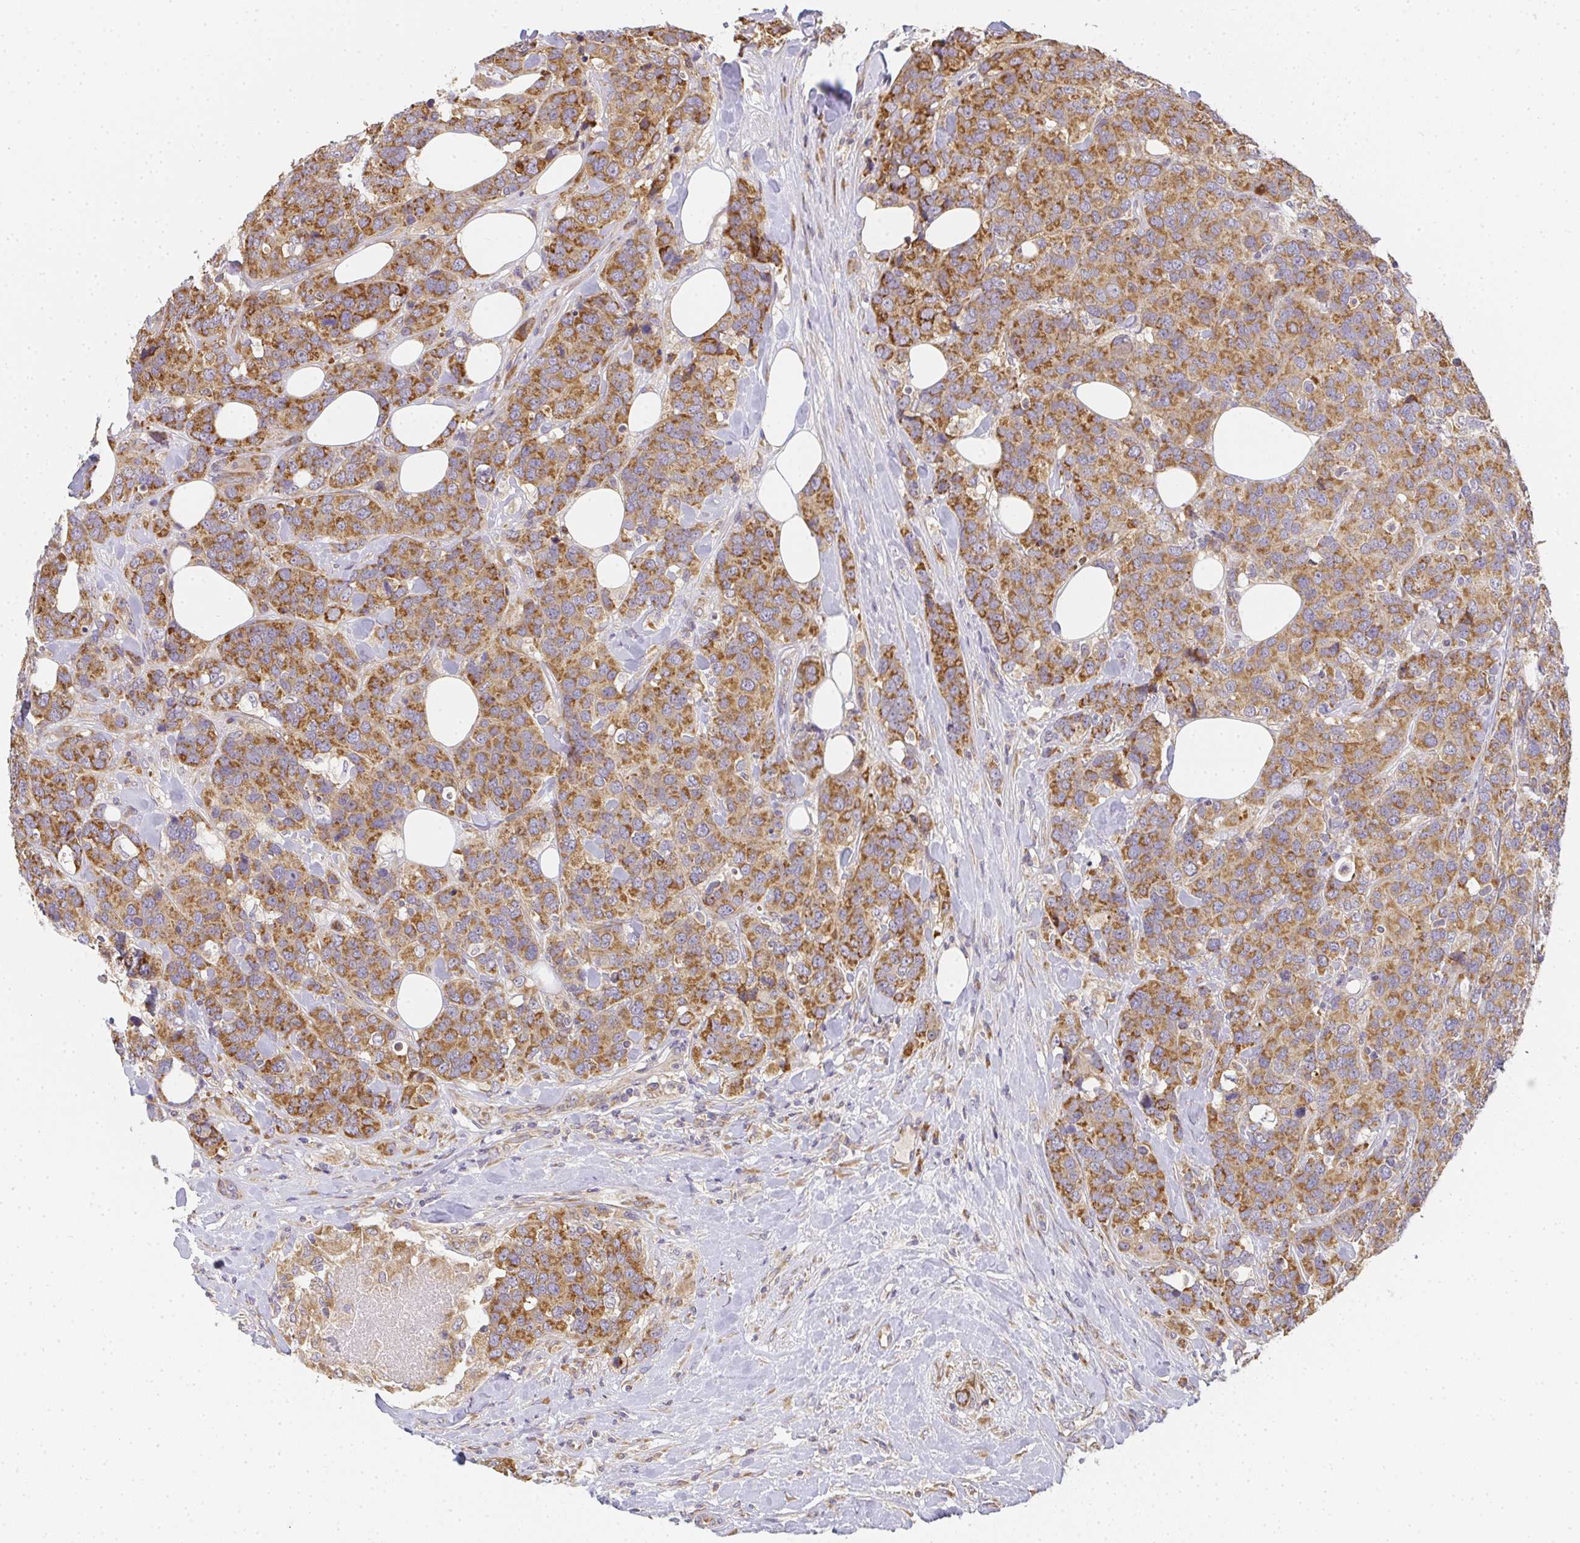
{"staining": {"intensity": "moderate", "quantity": ">75%", "location": "cytoplasmic/membranous"}, "tissue": "breast cancer", "cell_type": "Tumor cells", "image_type": "cancer", "snomed": [{"axis": "morphology", "description": "Lobular carcinoma"}, {"axis": "topography", "description": "Breast"}], "caption": "Breast cancer (lobular carcinoma) tissue displays moderate cytoplasmic/membranous expression in approximately >75% of tumor cells, visualized by immunohistochemistry.", "gene": "SLC35B3", "patient": {"sex": "female", "age": 59}}